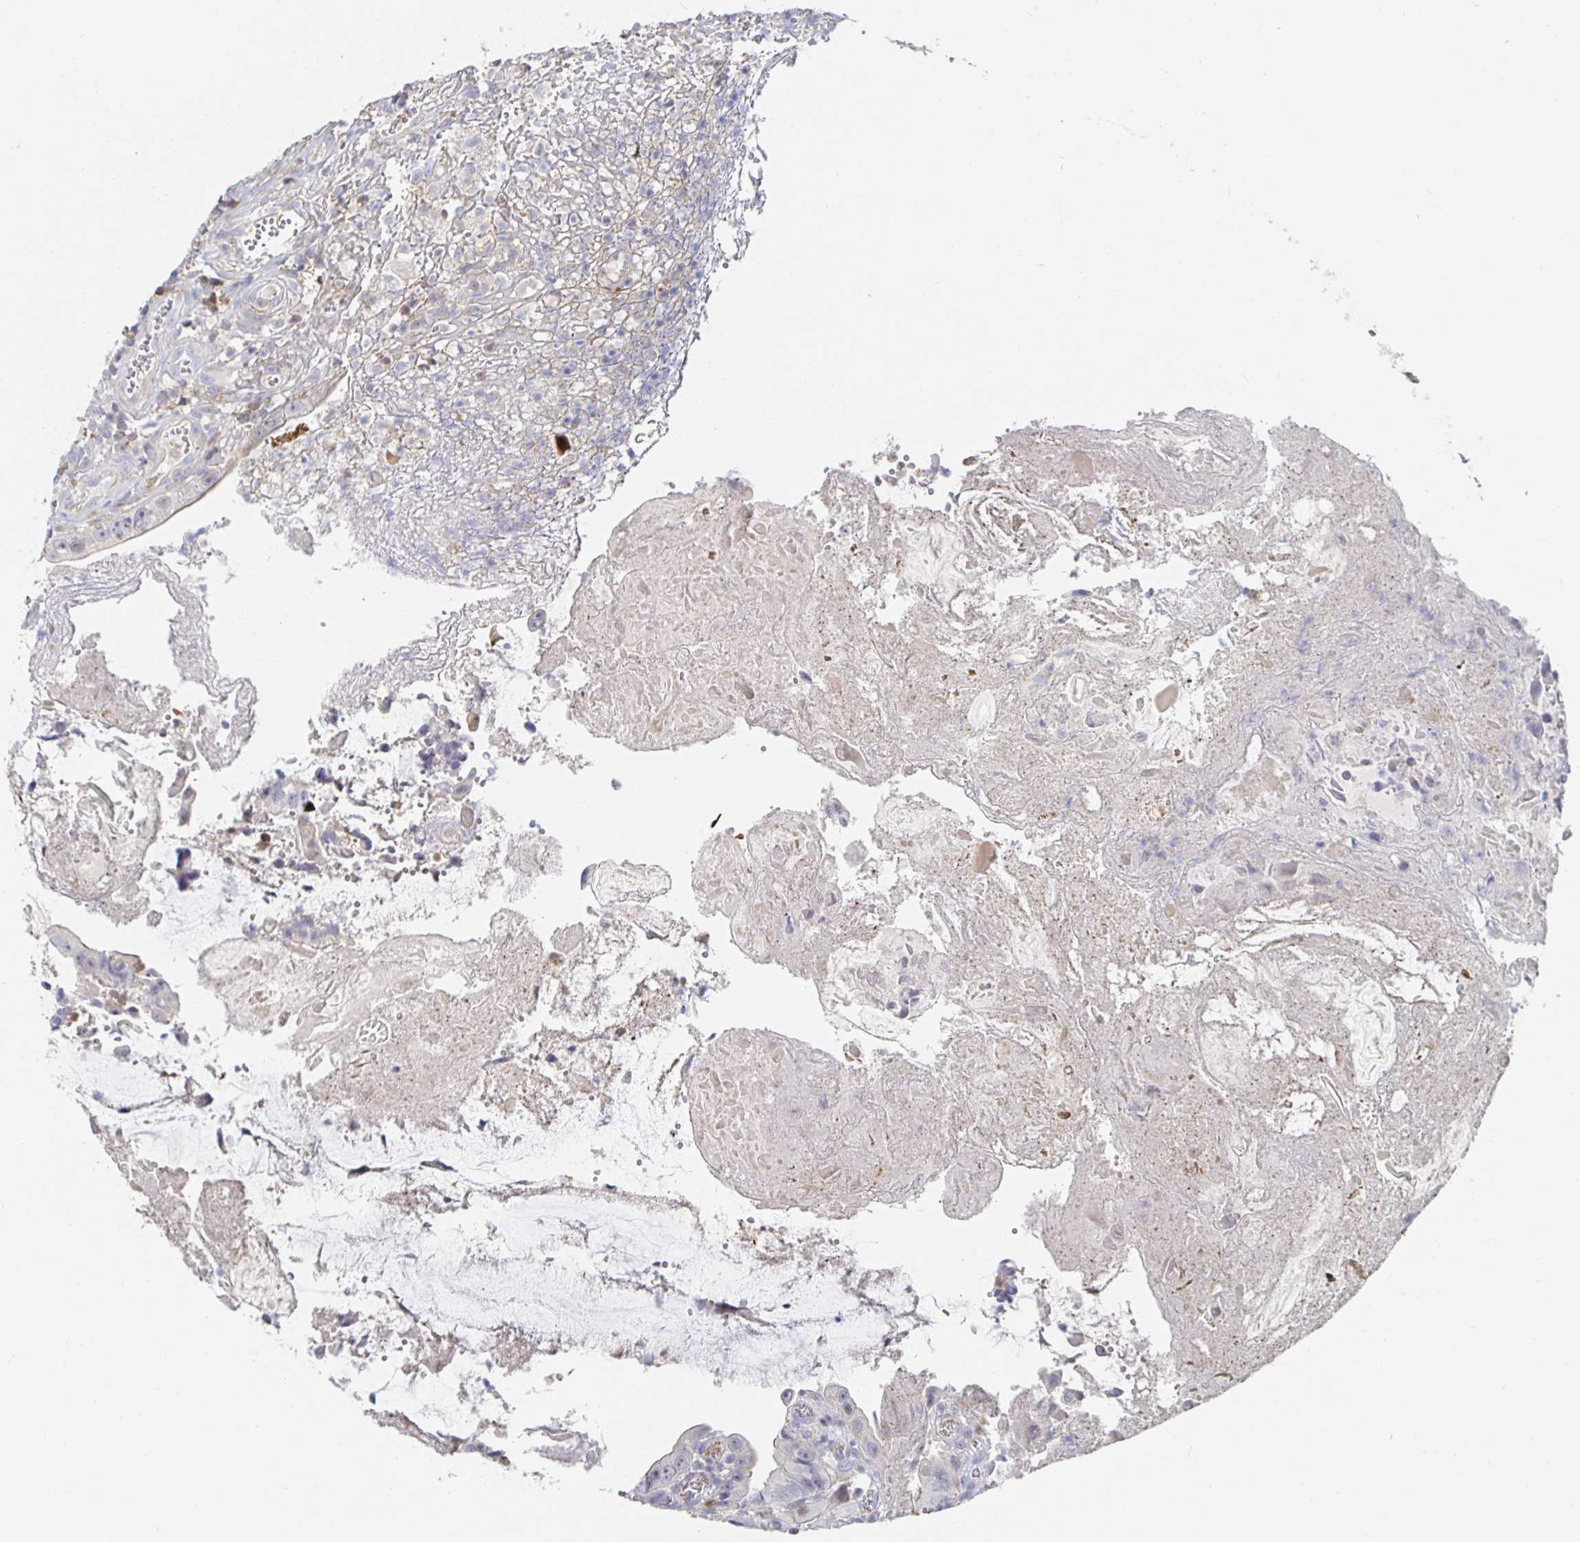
{"staining": {"intensity": "negative", "quantity": "none", "location": "none"}, "tissue": "colorectal cancer", "cell_type": "Tumor cells", "image_type": "cancer", "snomed": [{"axis": "morphology", "description": "Adenocarcinoma, NOS"}, {"axis": "topography", "description": "Colon"}], "caption": "Immunohistochemistry (IHC) of colorectal adenocarcinoma demonstrates no positivity in tumor cells.", "gene": "PIK3CD", "patient": {"sex": "female", "age": 86}}